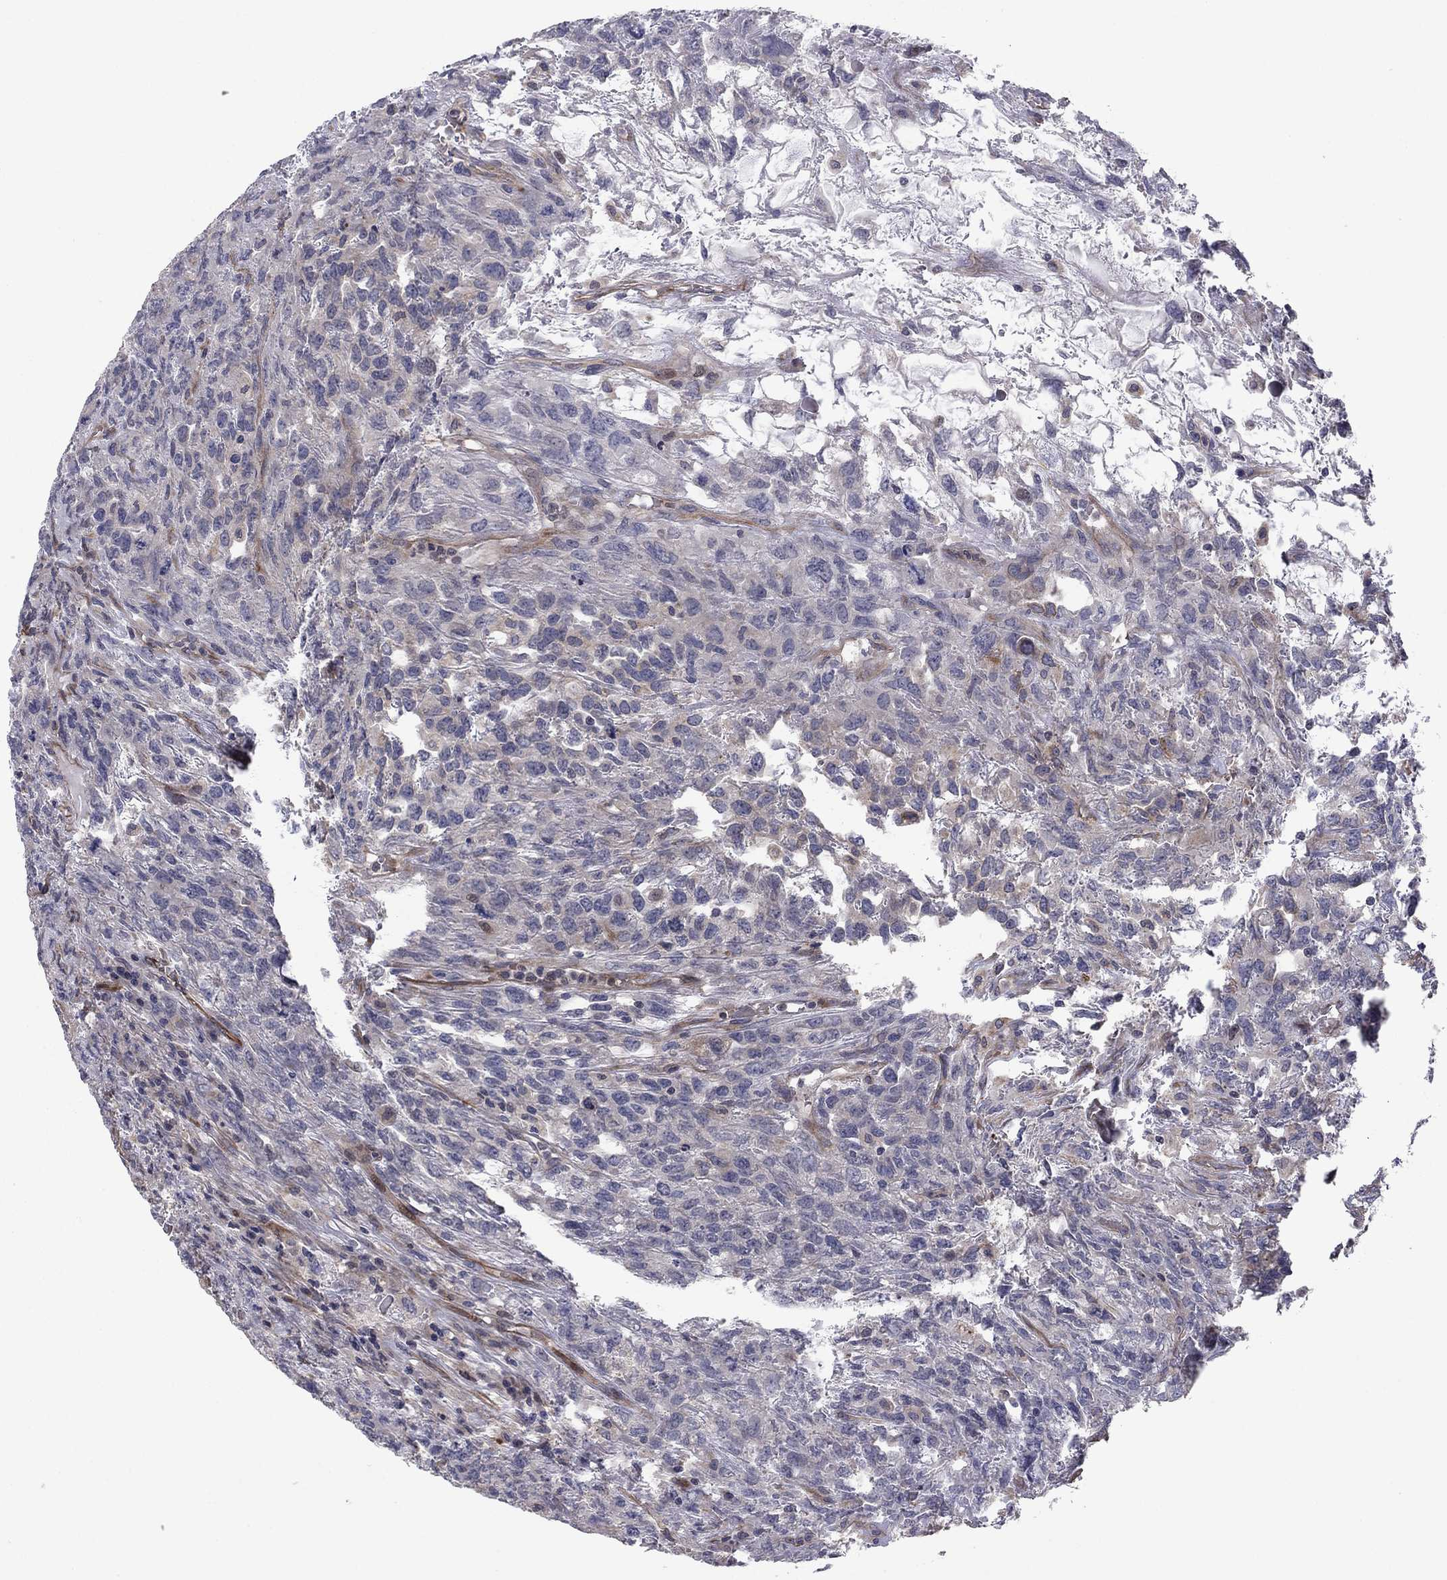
{"staining": {"intensity": "weak", "quantity": "<25%", "location": "cytoplasmic/membranous"}, "tissue": "testis cancer", "cell_type": "Tumor cells", "image_type": "cancer", "snomed": [{"axis": "morphology", "description": "Seminoma, NOS"}, {"axis": "topography", "description": "Testis"}], "caption": "Tumor cells show no significant protein positivity in testis seminoma. (DAB immunohistochemistry (IHC), high magnification).", "gene": "BCL11A", "patient": {"sex": "male", "age": 52}}